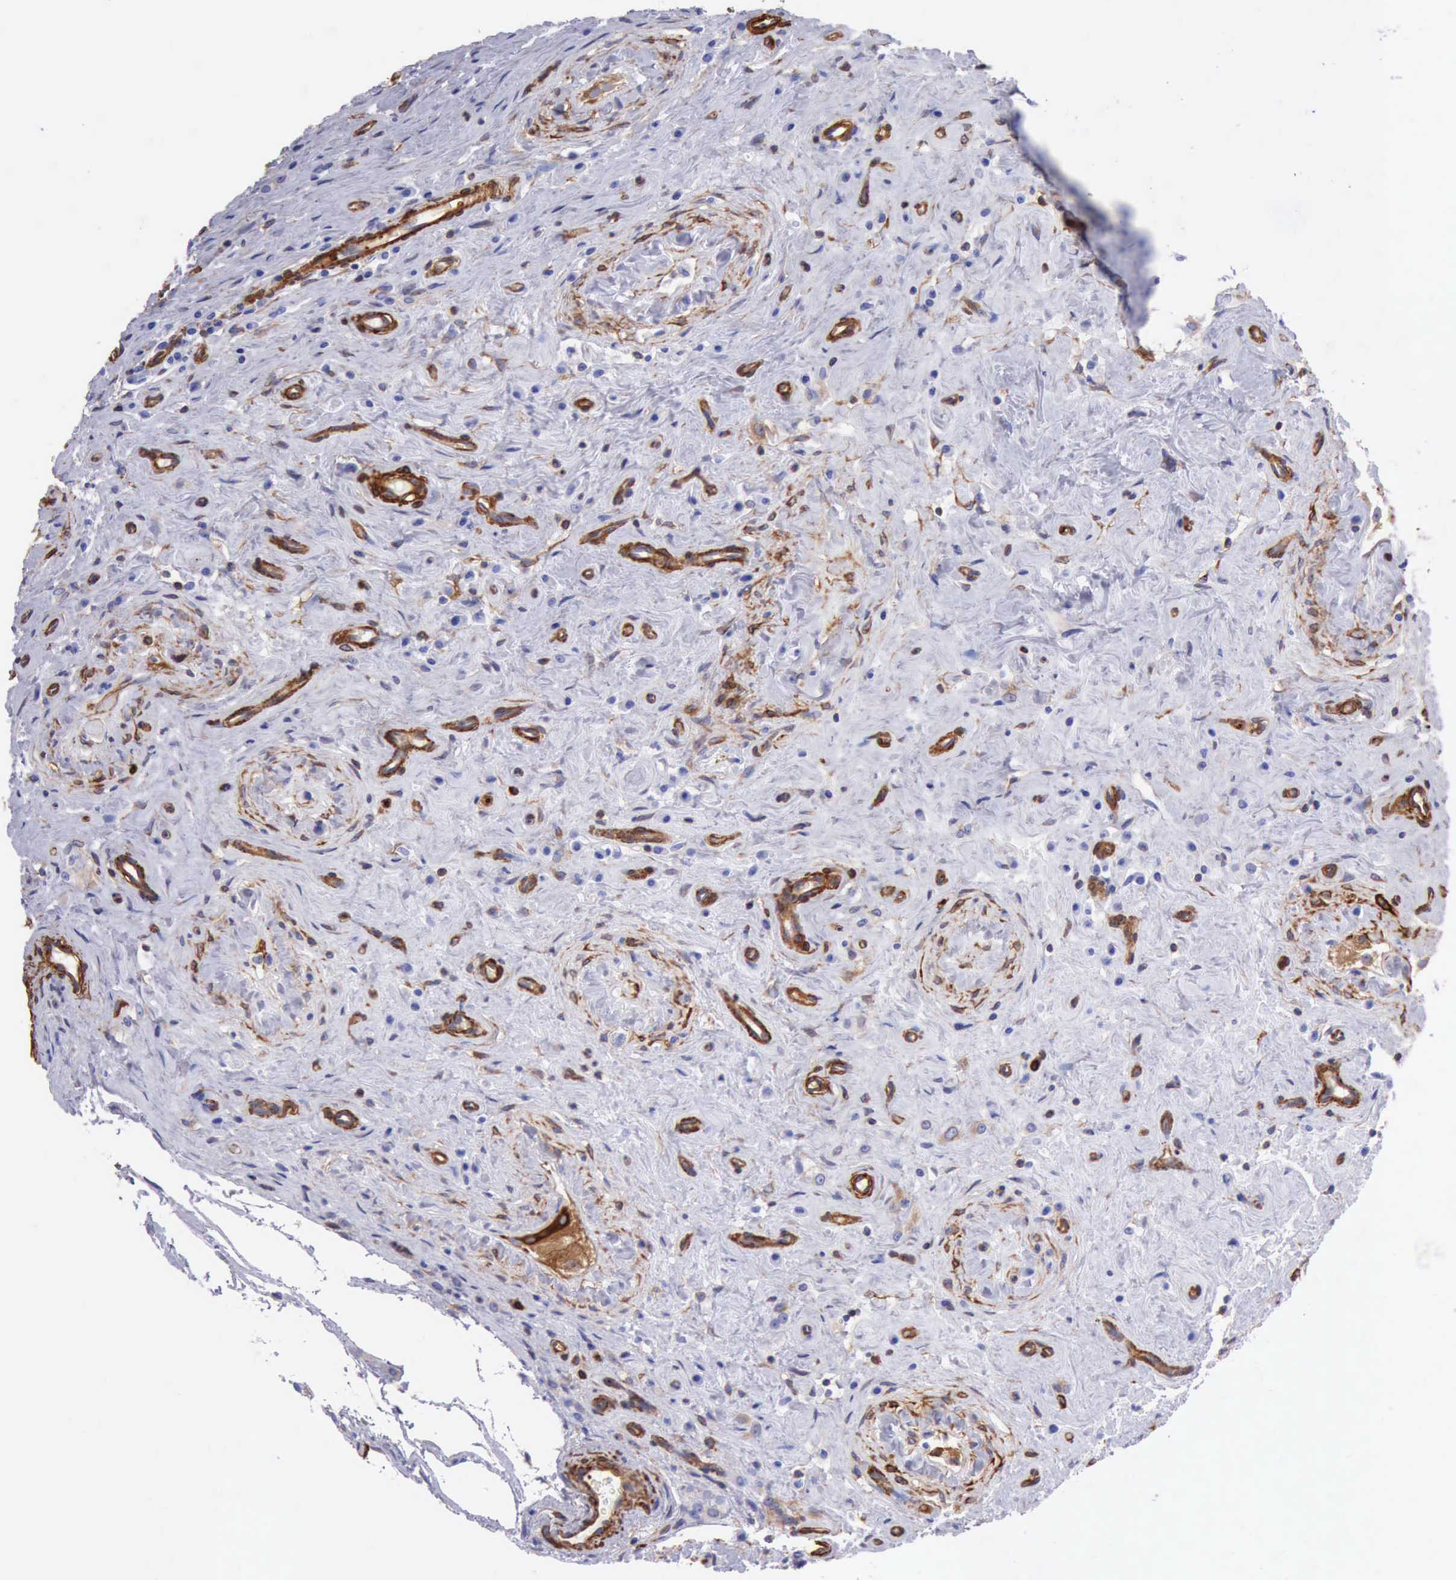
{"staining": {"intensity": "strong", "quantity": ">75%", "location": "cytoplasmic/membranous"}, "tissue": "testis cancer", "cell_type": "Tumor cells", "image_type": "cancer", "snomed": [{"axis": "morphology", "description": "Seminoma, NOS"}, {"axis": "topography", "description": "Testis"}], "caption": "Protein expression analysis of testis cancer reveals strong cytoplasmic/membranous positivity in about >75% of tumor cells.", "gene": "FLNA", "patient": {"sex": "male", "age": 32}}